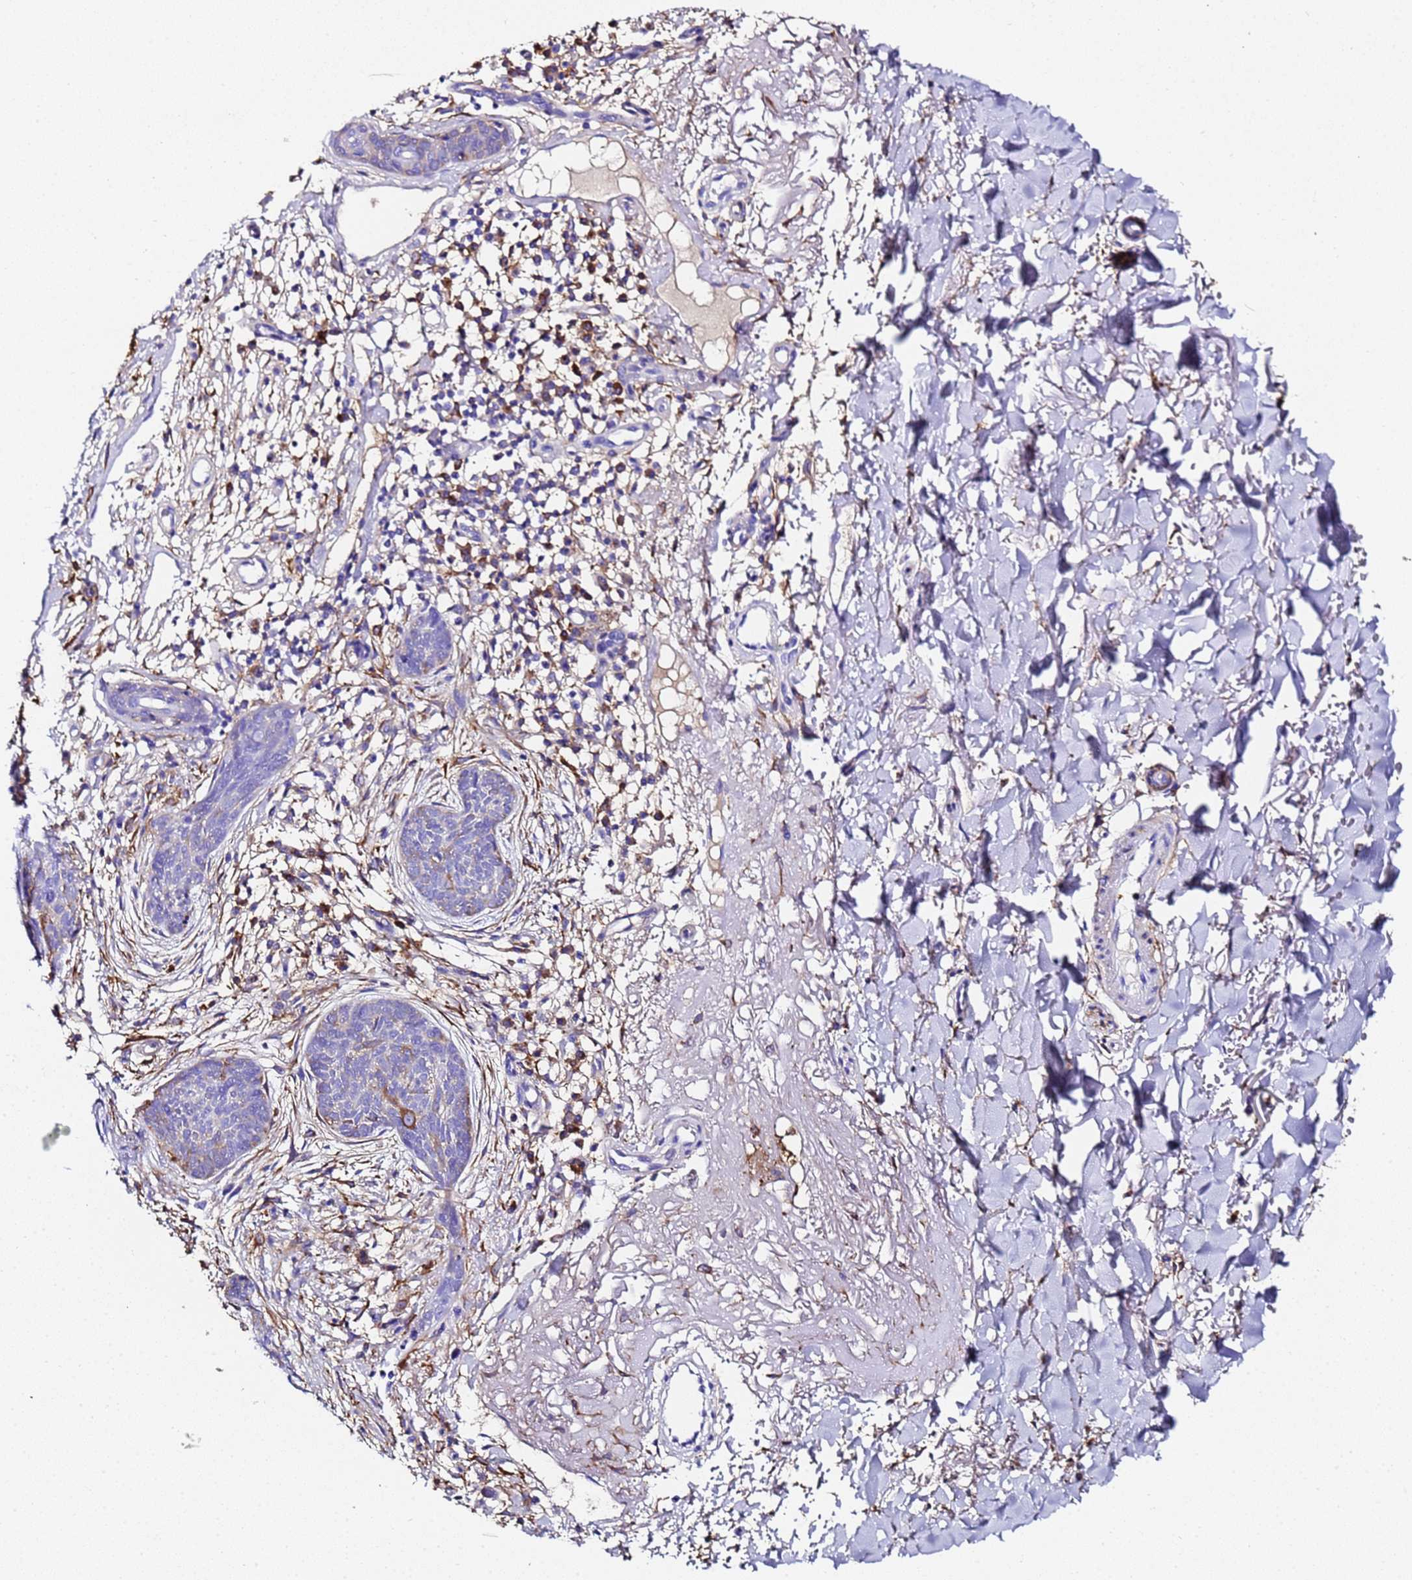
{"staining": {"intensity": "moderate", "quantity": "<25%", "location": "cytoplasmic/membranous"}, "tissue": "skin cancer", "cell_type": "Tumor cells", "image_type": "cancer", "snomed": [{"axis": "morphology", "description": "Basal cell carcinoma"}, {"axis": "topography", "description": "Skin"}], "caption": "High-power microscopy captured an IHC histopathology image of basal cell carcinoma (skin), revealing moderate cytoplasmic/membranous expression in approximately <25% of tumor cells. Nuclei are stained in blue.", "gene": "FTL", "patient": {"sex": "male", "age": 84}}